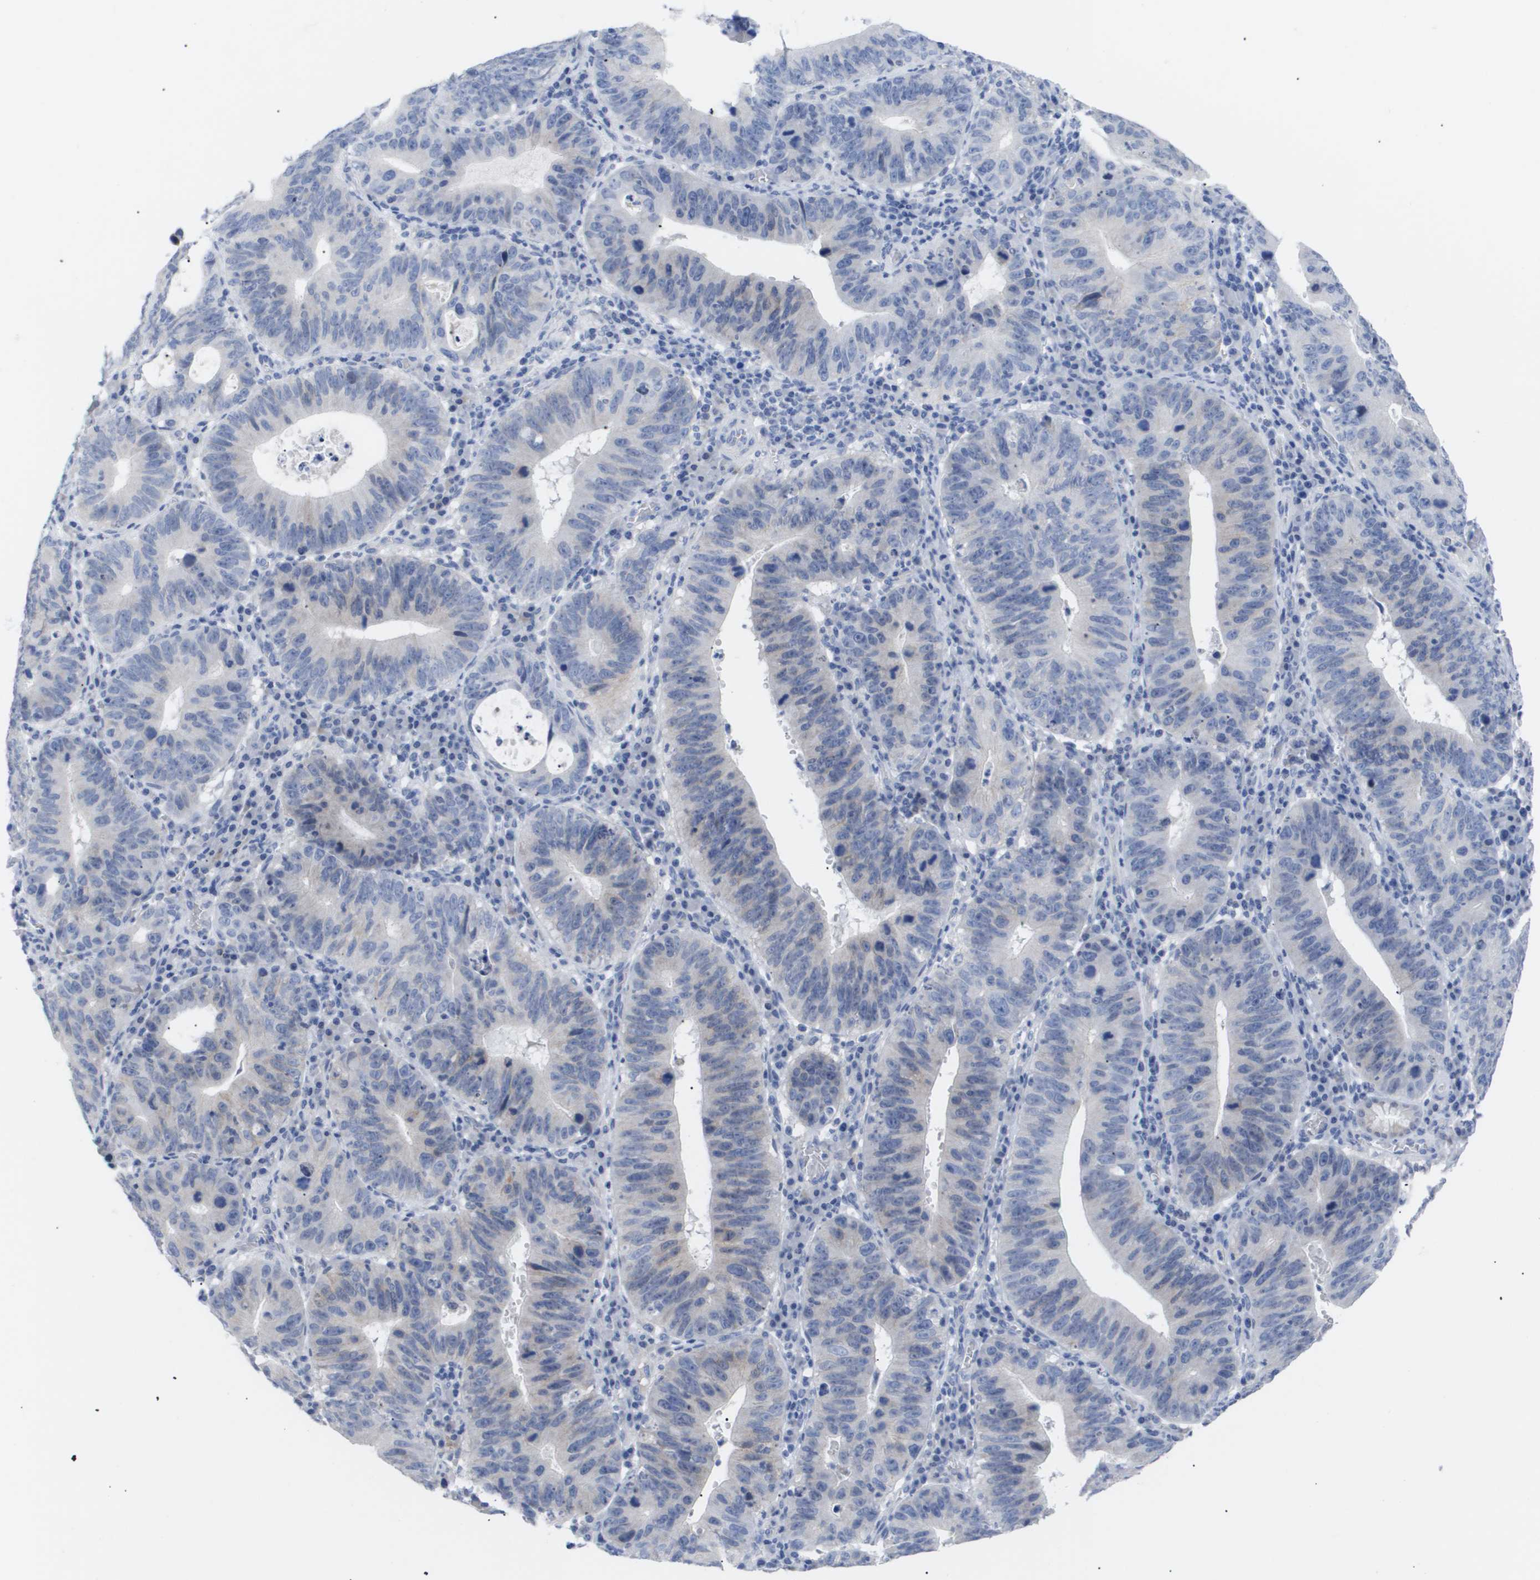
{"staining": {"intensity": "negative", "quantity": "none", "location": "none"}, "tissue": "stomach cancer", "cell_type": "Tumor cells", "image_type": "cancer", "snomed": [{"axis": "morphology", "description": "Adenocarcinoma, NOS"}, {"axis": "topography", "description": "Stomach"}], "caption": "Immunohistochemical staining of human adenocarcinoma (stomach) demonstrates no significant positivity in tumor cells. (Stains: DAB IHC with hematoxylin counter stain, Microscopy: brightfield microscopy at high magnification).", "gene": "CAV3", "patient": {"sex": "male", "age": 59}}